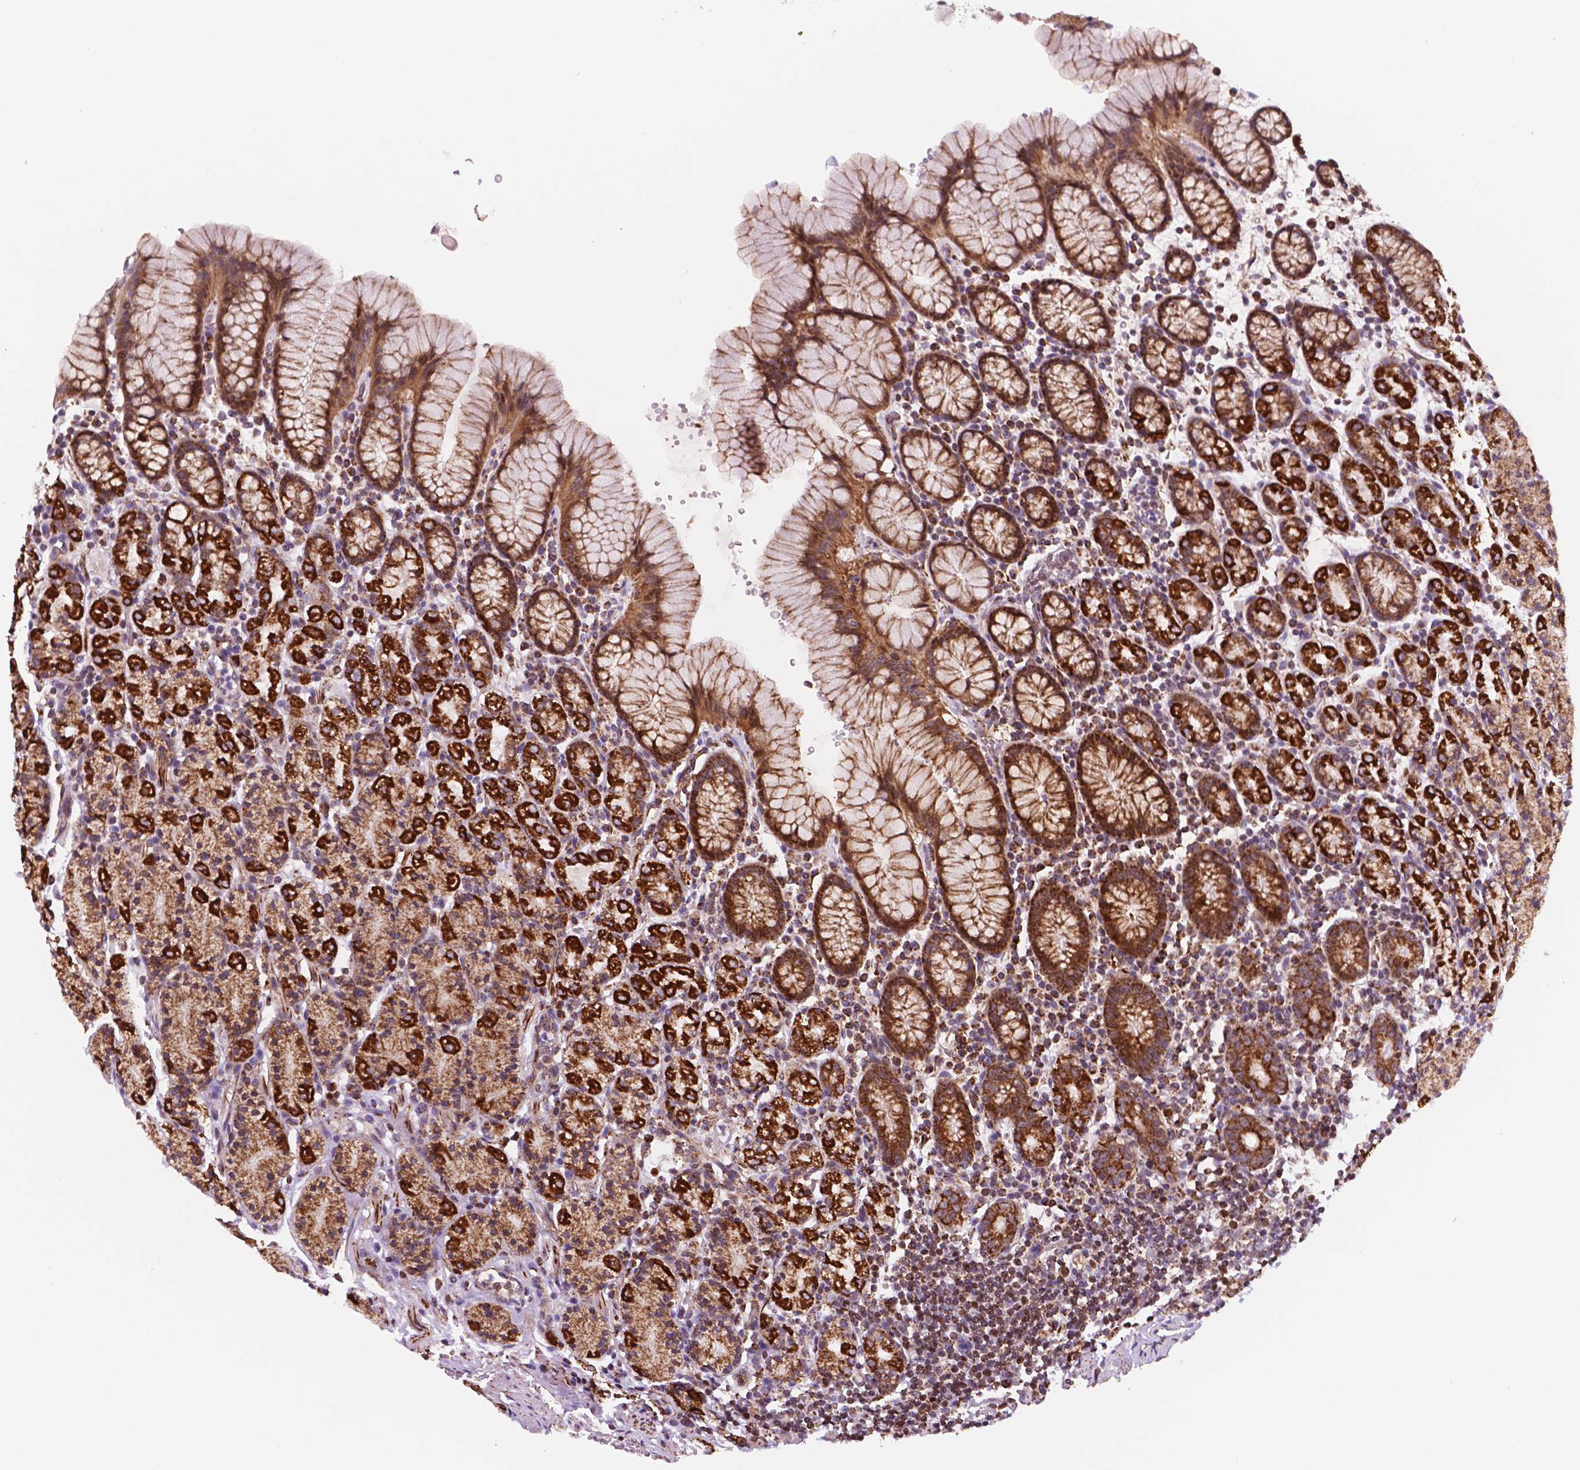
{"staining": {"intensity": "strong", "quantity": ">75%", "location": "cytoplasmic/membranous"}, "tissue": "stomach", "cell_type": "Glandular cells", "image_type": "normal", "snomed": [{"axis": "morphology", "description": "Normal tissue, NOS"}, {"axis": "topography", "description": "Stomach, upper"}, {"axis": "topography", "description": "Stomach"}], "caption": "DAB immunohistochemical staining of normal stomach shows strong cytoplasmic/membranous protein positivity in approximately >75% of glandular cells. The staining is performed using DAB (3,3'-diaminobenzidine) brown chromogen to label protein expression. The nuclei are counter-stained blue using hematoxylin.", "gene": "GEMIN4", "patient": {"sex": "male", "age": 62}}